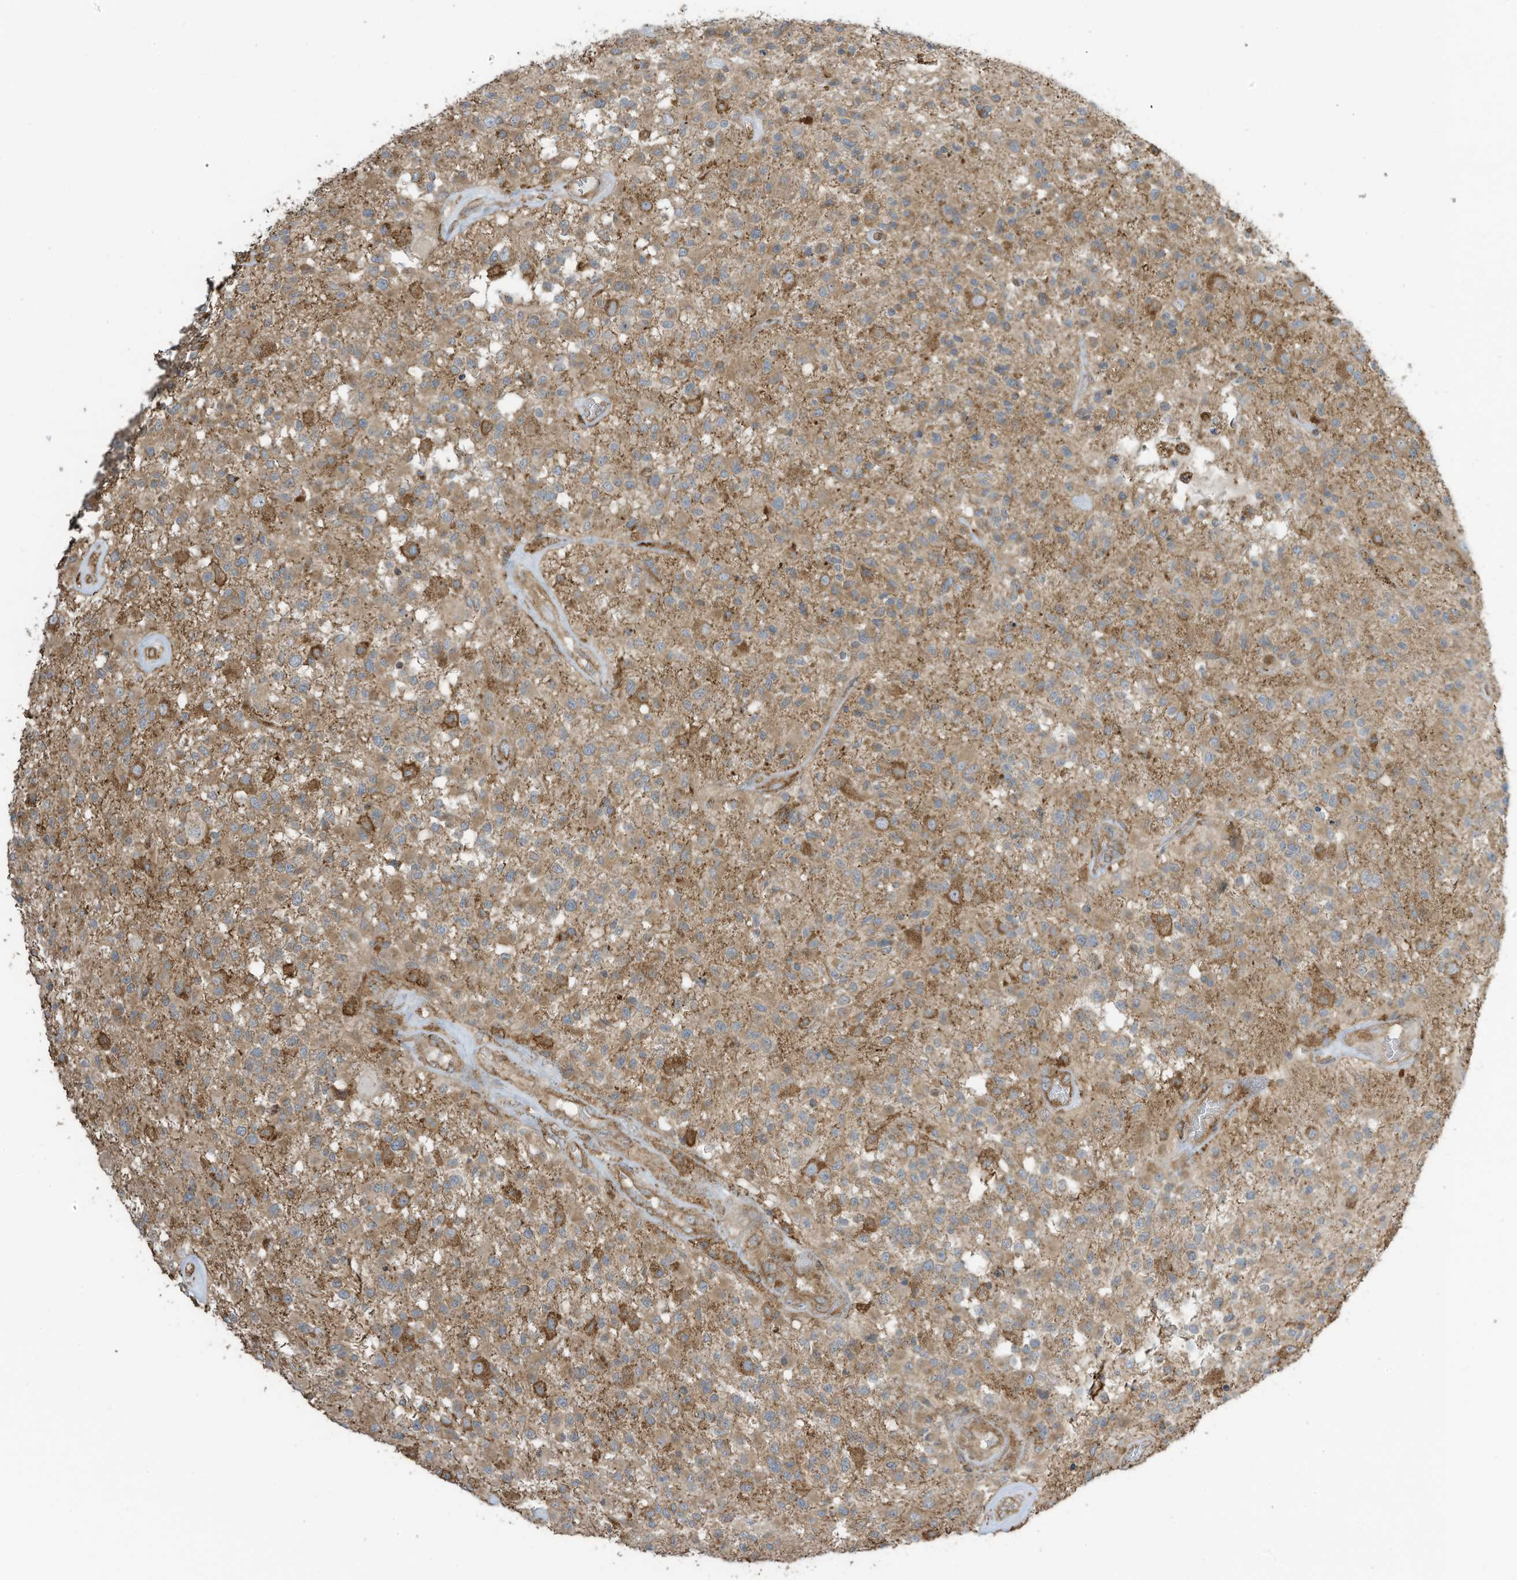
{"staining": {"intensity": "moderate", "quantity": ">75%", "location": "cytoplasmic/membranous"}, "tissue": "glioma", "cell_type": "Tumor cells", "image_type": "cancer", "snomed": [{"axis": "morphology", "description": "Glioma, malignant, High grade"}, {"axis": "morphology", "description": "Glioblastoma, NOS"}, {"axis": "topography", "description": "Brain"}], "caption": "DAB immunohistochemical staining of human glioblastoma reveals moderate cytoplasmic/membranous protein staining in approximately >75% of tumor cells. The staining was performed using DAB, with brown indicating positive protein expression. Nuclei are stained blue with hematoxylin.", "gene": "CGAS", "patient": {"sex": "male", "age": 60}}